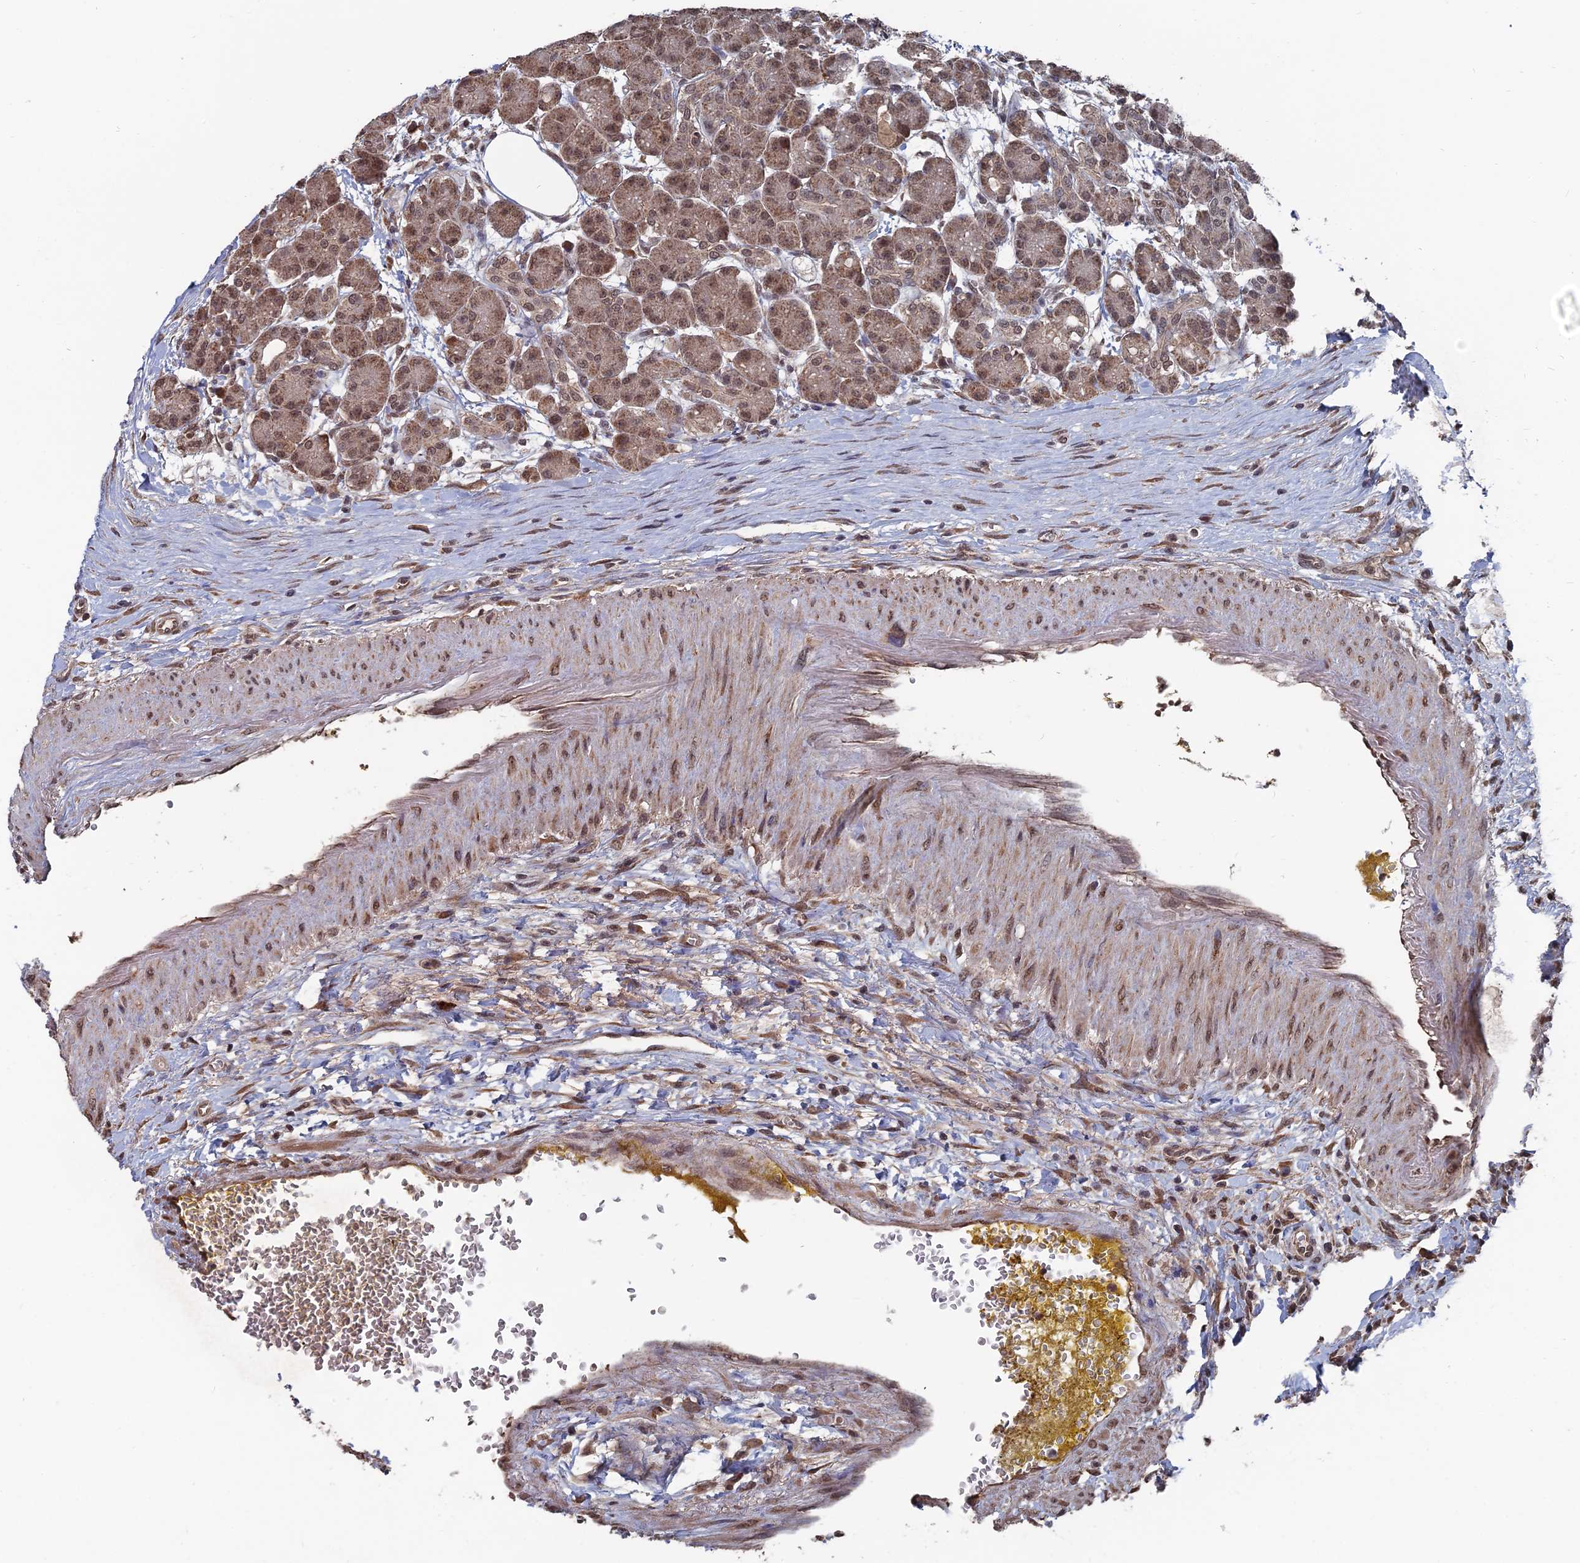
{"staining": {"intensity": "moderate", "quantity": ">75%", "location": "cytoplasmic/membranous,nuclear"}, "tissue": "pancreas", "cell_type": "Exocrine glandular cells", "image_type": "normal", "snomed": [{"axis": "morphology", "description": "Normal tissue, NOS"}, {"axis": "topography", "description": "Pancreas"}], "caption": "Brown immunohistochemical staining in benign human pancreas shows moderate cytoplasmic/membranous,nuclear expression in approximately >75% of exocrine glandular cells.", "gene": "CCNP", "patient": {"sex": "male", "age": 63}}